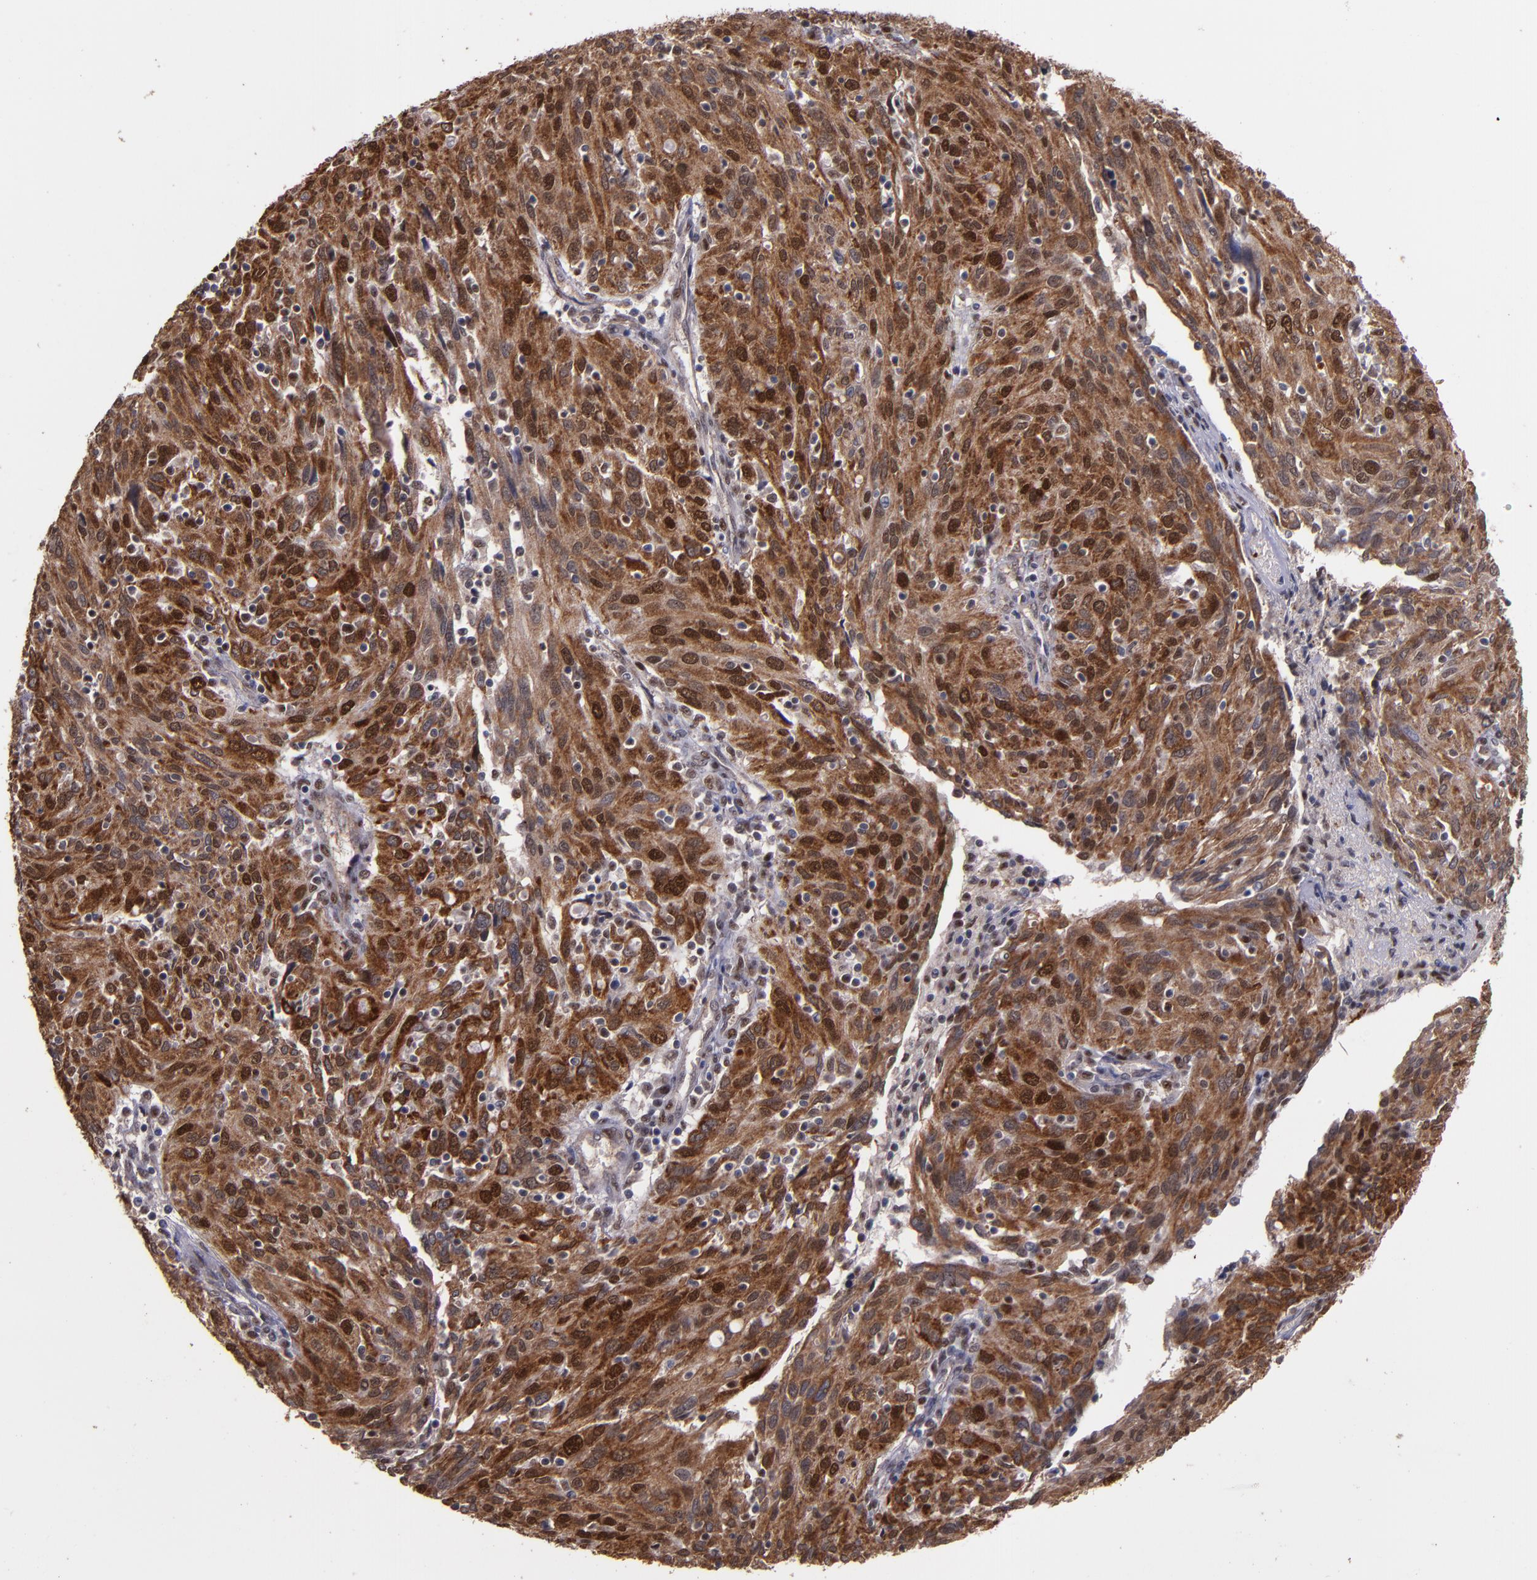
{"staining": {"intensity": "strong", "quantity": ">75%", "location": "cytoplasmic/membranous,nuclear"}, "tissue": "ovarian cancer", "cell_type": "Tumor cells", "image_type": "cancer", "snomed": [{"axis": "morphology", "description": "Carcinoma, endometroid"}, {"axis": "topography", "description": "Ovary"}], "caption": "This histopathology image reveals immunohistochemistry staining of endometroid carcinoma (ovarian), with high strong cytoplasmic/membranous and nuclear staining in about >75% of tumor cells.", "gene": "CHEK2", "patient": {"sex": "female", "age": 50}}